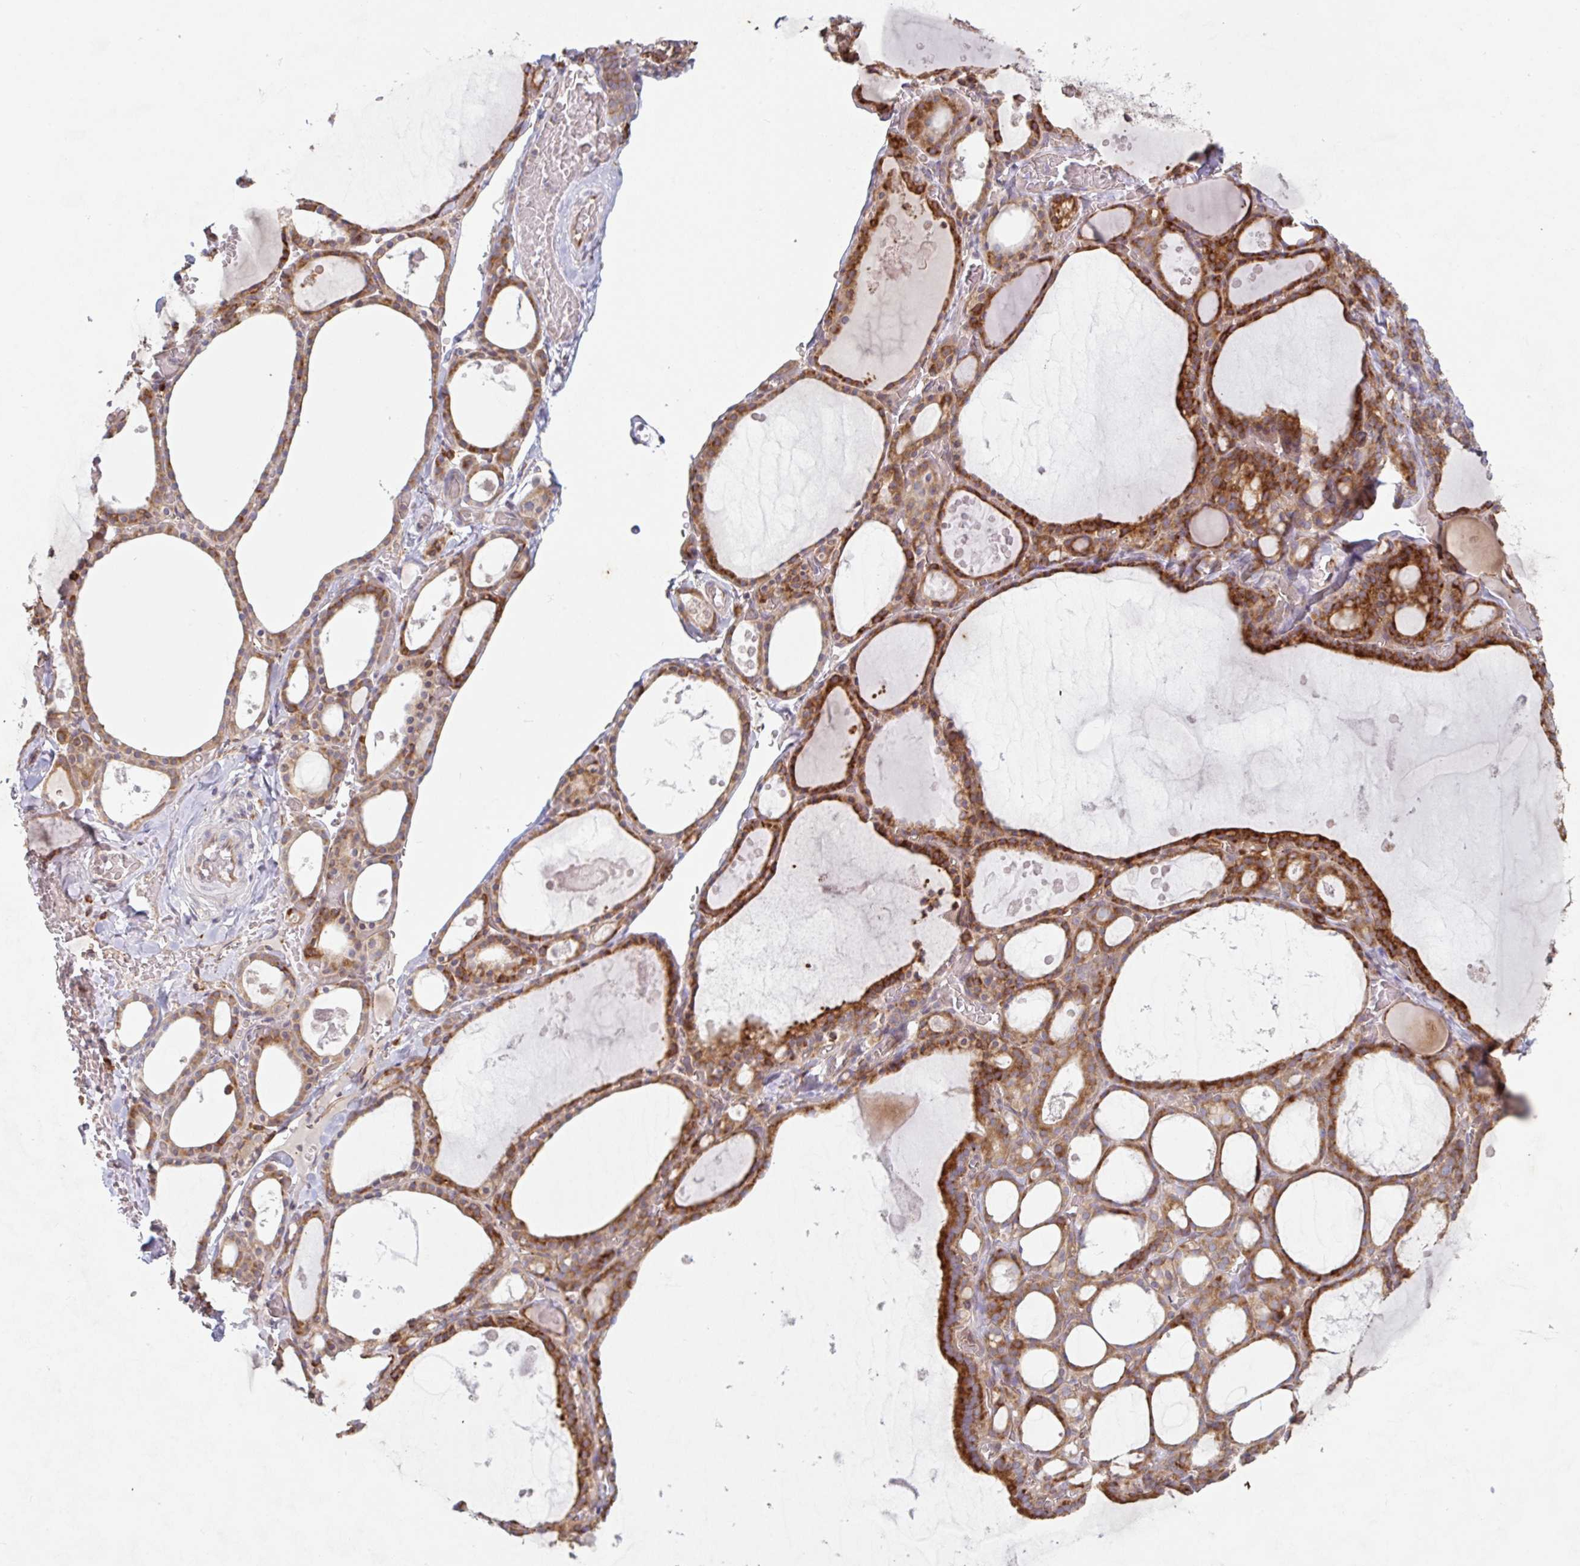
{"staining": {"intensity": "strong", "quantity": ">75%", "location": "cytoplasmic/membranous"}, "tissue": "thyroid gland", "cell_type": "Glandular cells", "image_type": "normal", "snomed": [{"axis": "morphology", "description": "Normal tissue, NOS"}, {"axis": "topography", "description": "Thyroid gland"}], "caption": "Immunohistochemical staining of unremarkable human thyroid gland exhibits high levels of strong cytoplasmic/membranous staining in approximately >75% of glandular cells. (IHC, brightfield microscopy, high magnification).", "gene": "RIT1", "patient": {"sex": "male", "age": 56}}